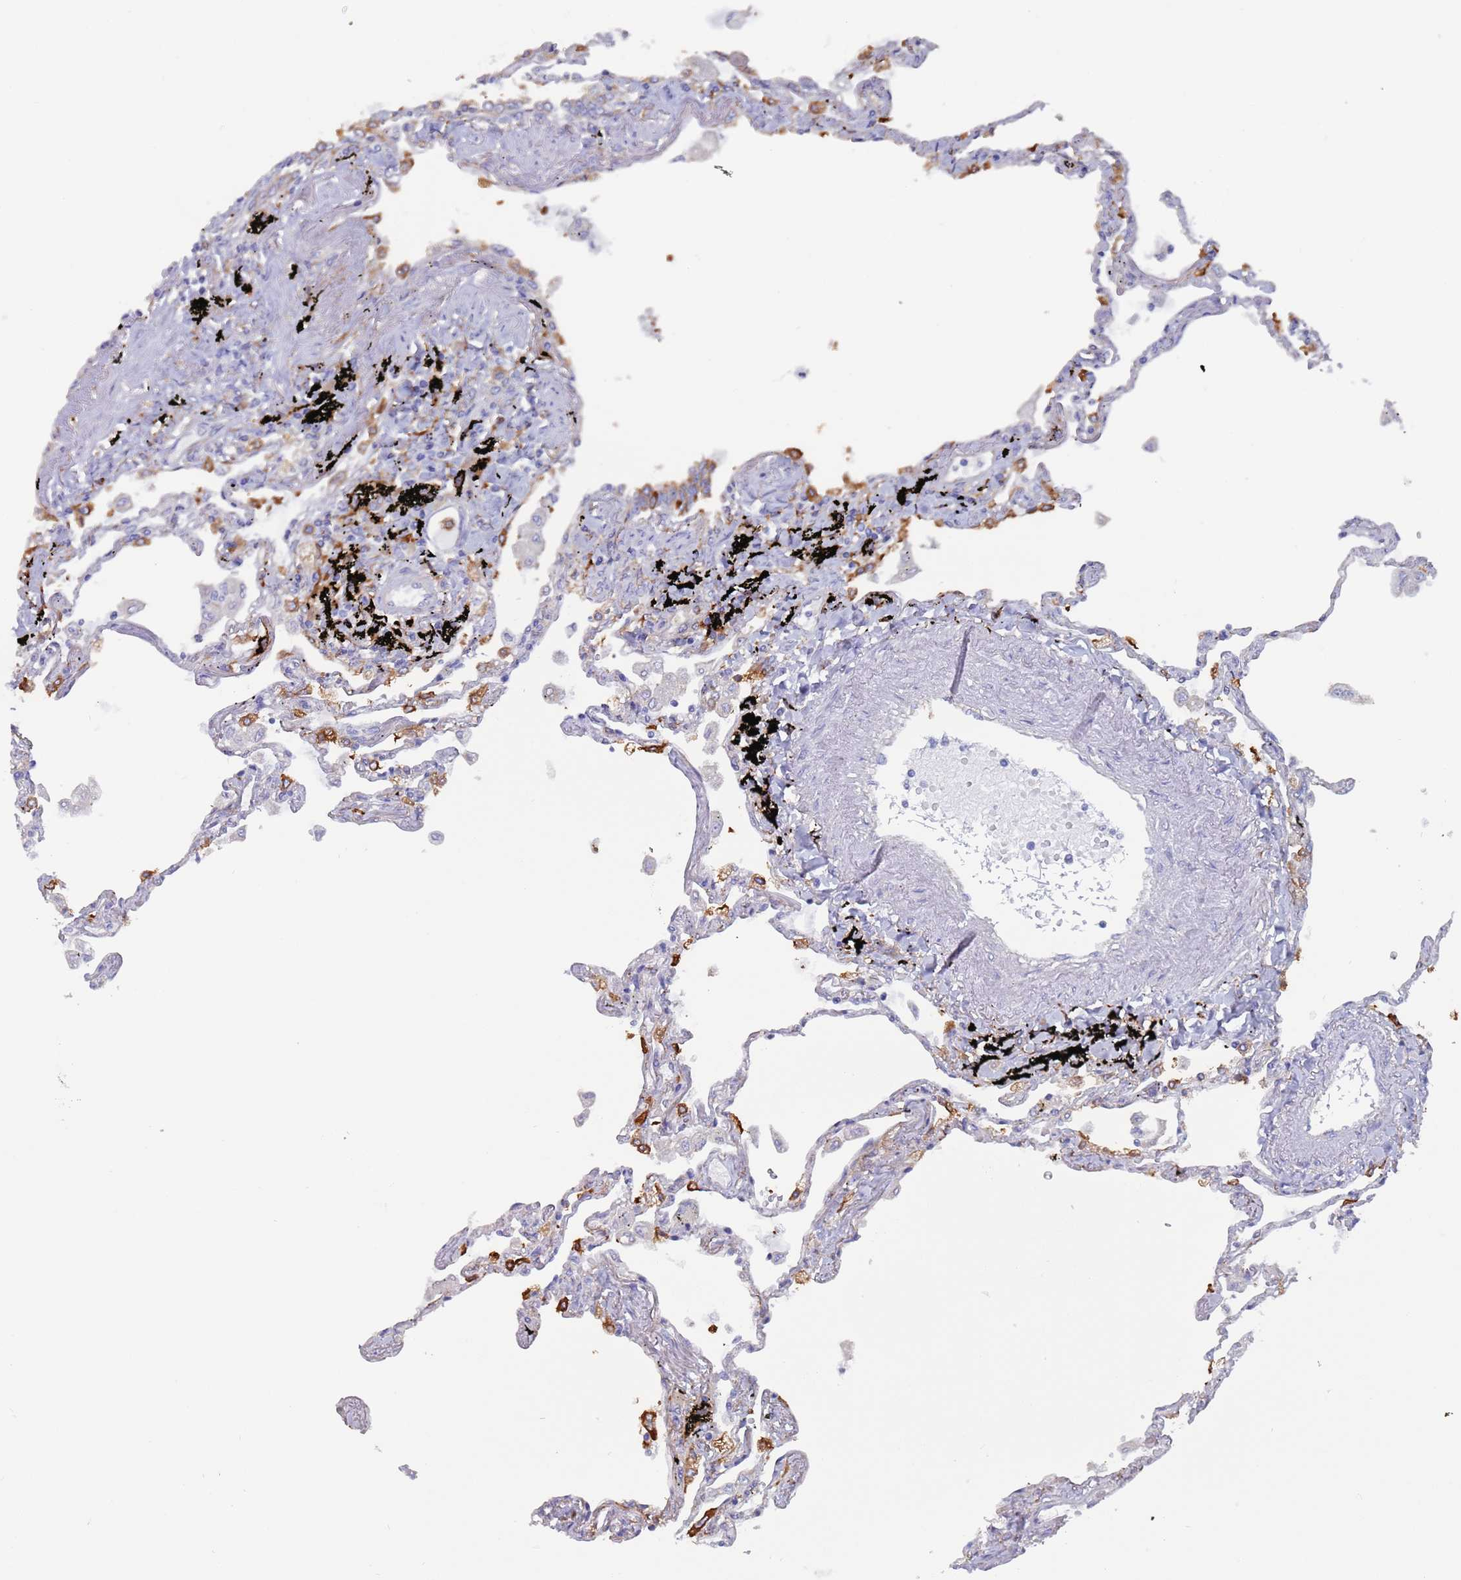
{"staining": {"intensity": "strong", "quantity": "25%-75%", "location": "cytoplasmic/membranous"}, "tissue": "lung", "cell_type": "Alveolar cells", "image_type": "normal", "snomed": [{"axis": "morphology", "description": "Normal tissue, NOS"}, {"axis": "topography", "description": "Lung"}], "caption": "High-power microscopy captured an immunohistochemistry (IHC) histopathology image of normal lung, revealing strong cytoplasmic/membranous expression in about 25%-75% of alveolar cells. Nuclei are stained in blue.", "gene": "ENSG00000286098", "patient": {"sex": "female", "age": 67}}